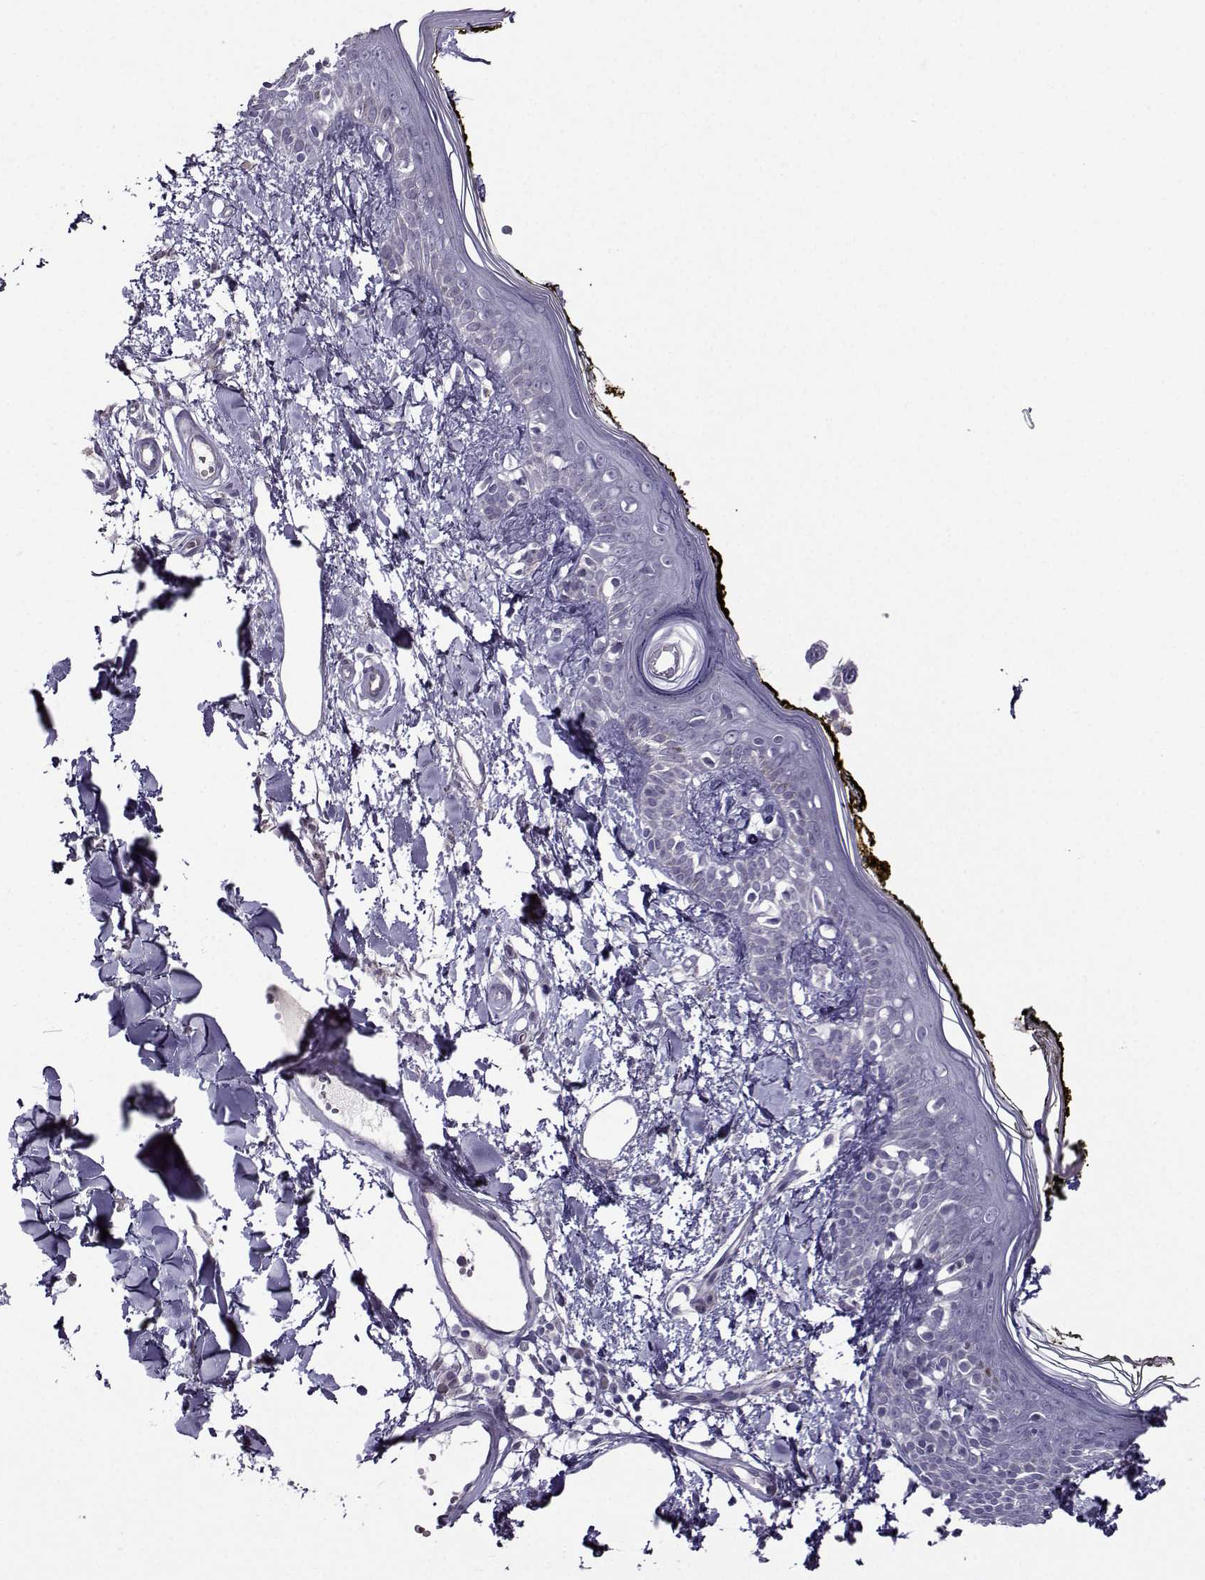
{"staining": {"intensity": "negative", "quantity": "none", "location": "none"}, "tissue": "skin", "cell_type": "Fibroblasts", "image_type": "normal", "snomed": [{"axis": "morphology", "description": "Normal tissue, NOS"}, {"axis": "topography", "description": "Skin"}], "caption": "Immunohistochemistry image of unremarkable skin stained for a protein (brown), which demonstrates no positivity in fibroblasts.", "gene": "CRYBB1", "patient": {"sex": "male", "age": 76}}